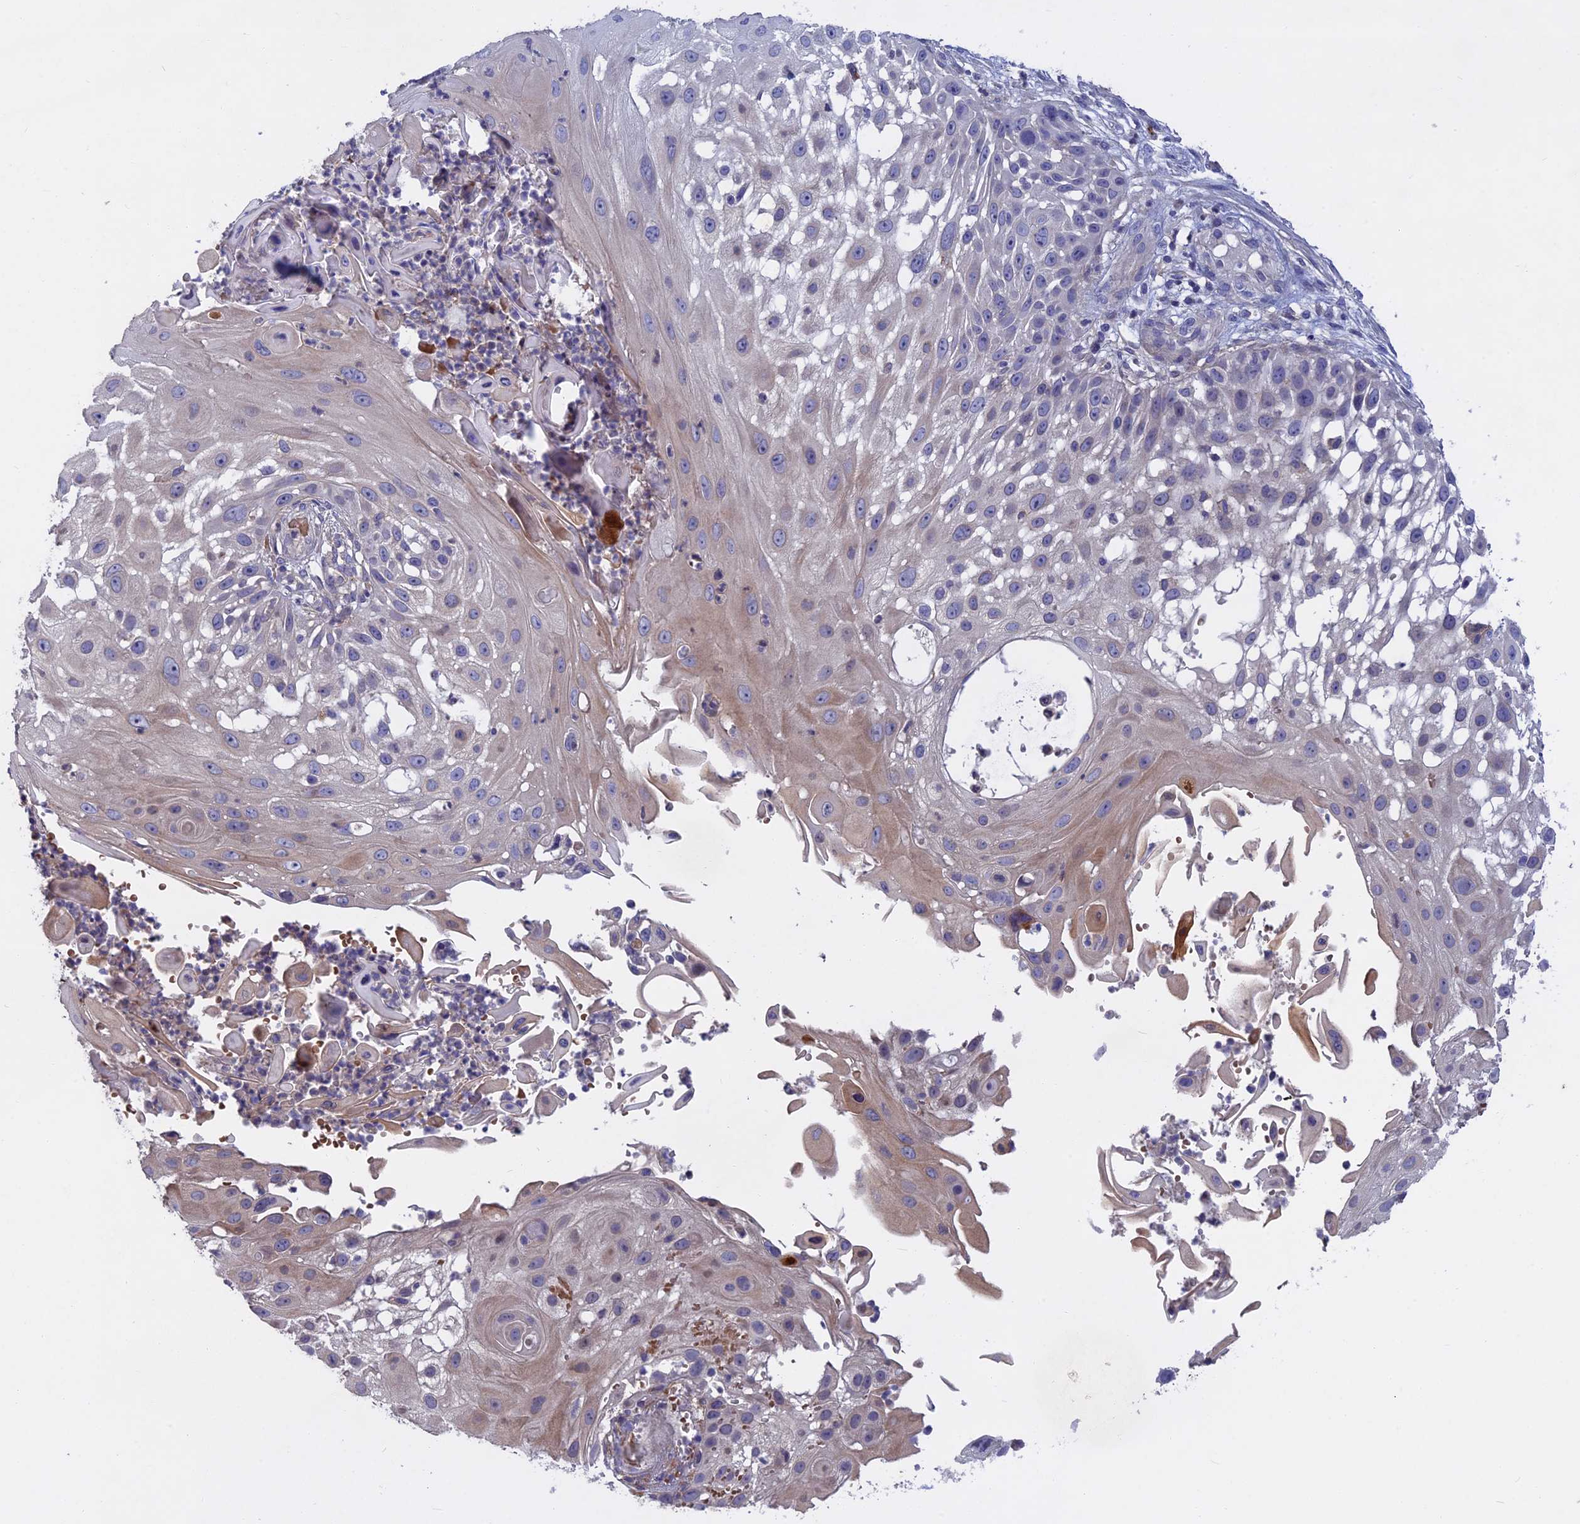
{"staining": {"intensity": "negative", "quantity": "none", "location": "none"}, "tissue": "skin cancer", "cell_type": "Tumor cells", "image_type": "cancer", "snomed": [{"axis": "morphology", "description": "Squamous cell carcinoma, NOS"}, {"axis": "topography", "description": "Skin"}], "caption": "This is a image of immunohistochemistry staining of skin cancer, which shows no expression in tumor cells. (DAB (3,3'-diaminobenzidine) immunohistochemistry (IHC) with hematoxylin counter stain).", "gene": "SLC2A6", "patient": {"sex": "female", "age": 44}}